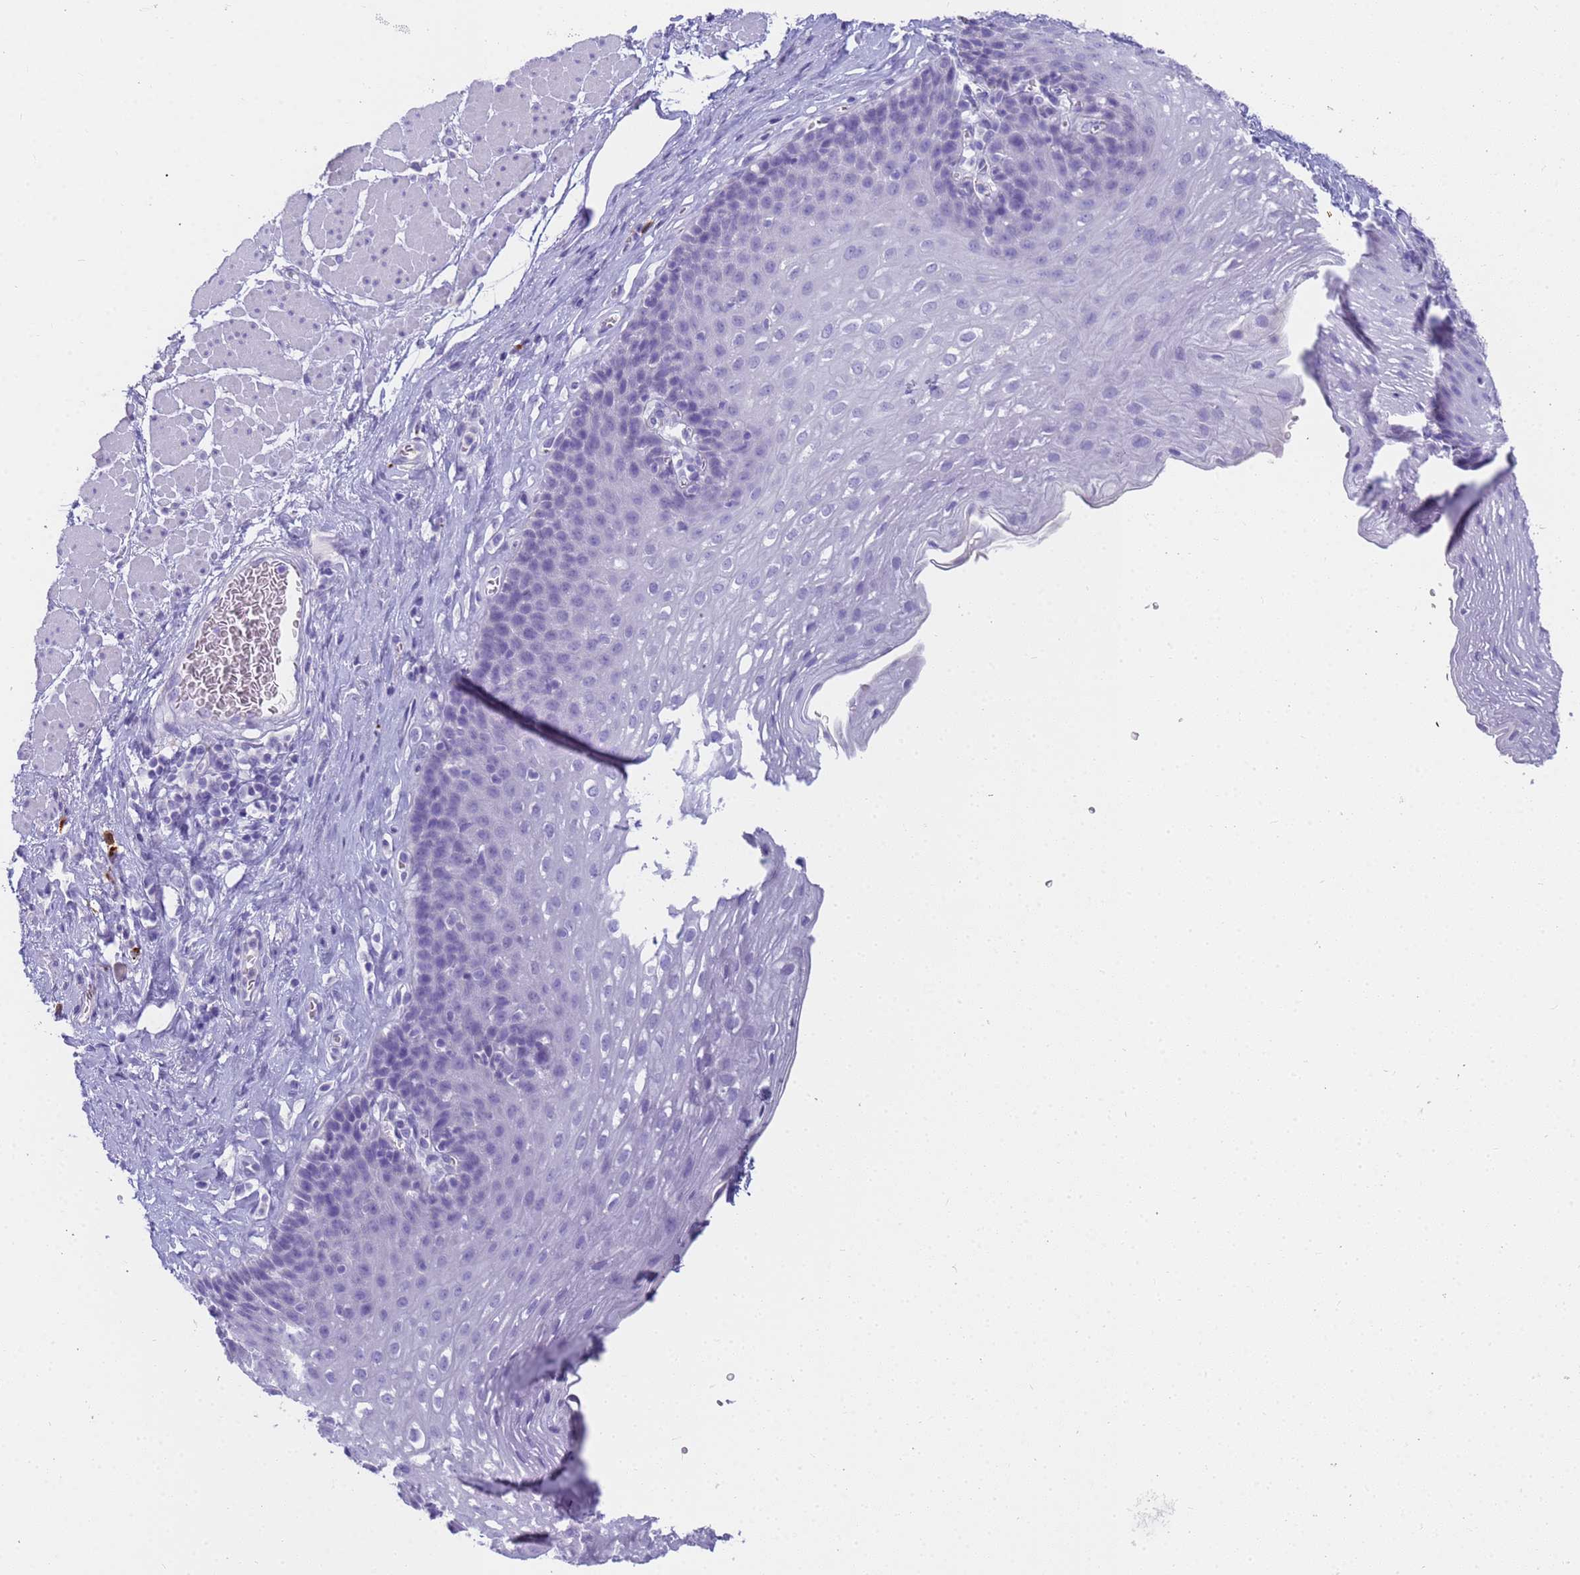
{"staining": {"intensity": "negative", "quantity": "none", "location": "none"}, "tissue": "esophagus", "cell_type": "Squamous epithelial cells", "image_type": "normal", "snomed": [{"axis": "morphology", "description": "Normal tissue, NOS"}, {"axis": "topography", "description": "Esophagus"}], "caption": "The immunohistochemistry histopathology image has no significant expression in squamous epithelial cells of esophagus.", "gene": "RNASE2", "patient": {"sex": "female", "age": 66}}